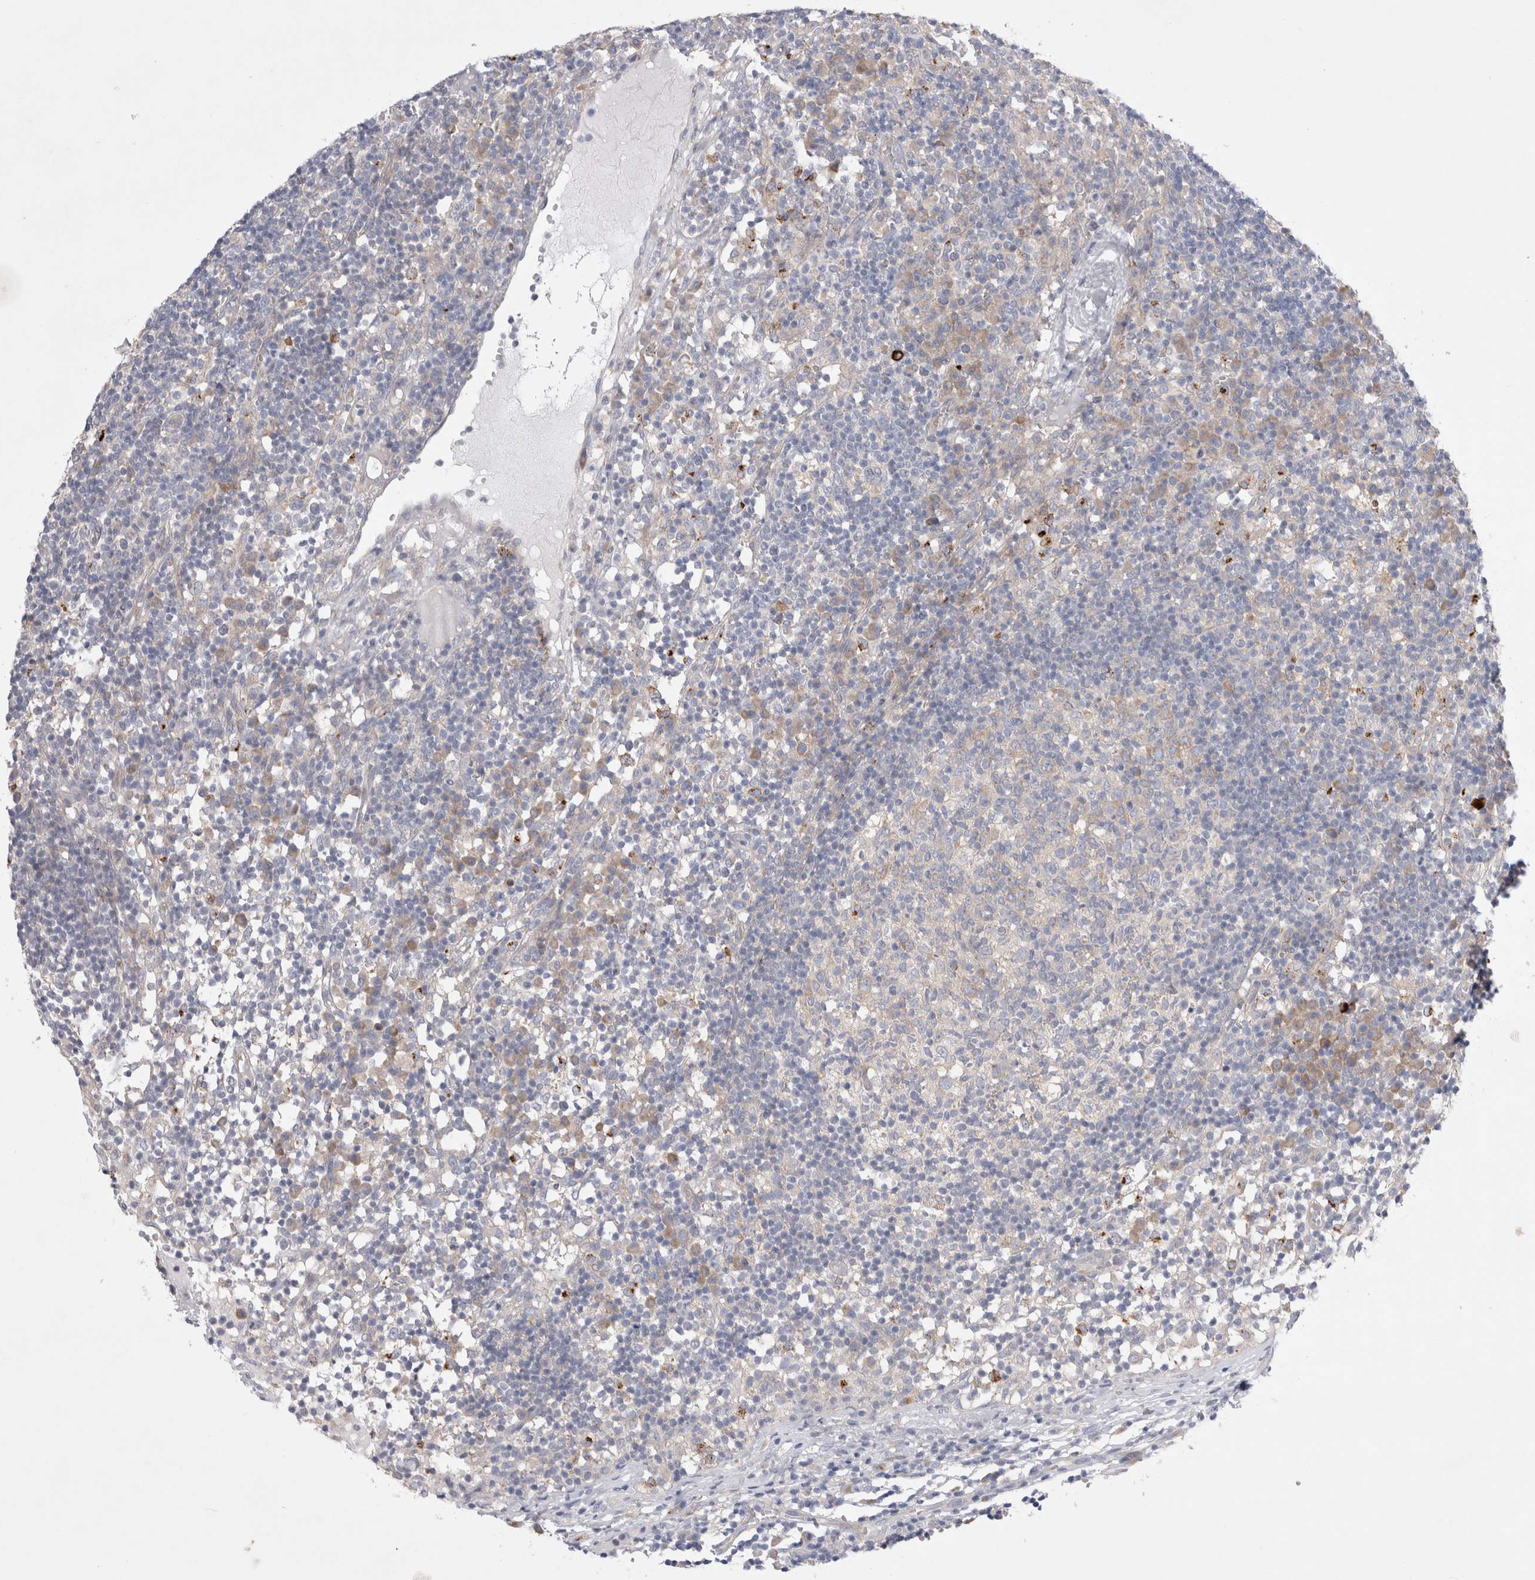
{"staining": {"intensity": "weak", "quantity": "<25%", "location": "cytoplasmic/membranous"}, "tissue": "lymph node", "cell_type": "Germinal center cells", "image_type": "normal", "snomed": [{"axis": "morphology", "description": "Normal tissue, NOS"}, {"axis": "morphology", "description": "Inflammation, NOS"}, {"axis": "topography", "description": "Lymph node"}], "caption": "IHC photomicrograph of normal lymph node stained for a protein (brown), which exhibits no expression in germinal center cells.", "gene": "RBM12B", "patient": {"sex": "male", "age": 55}}